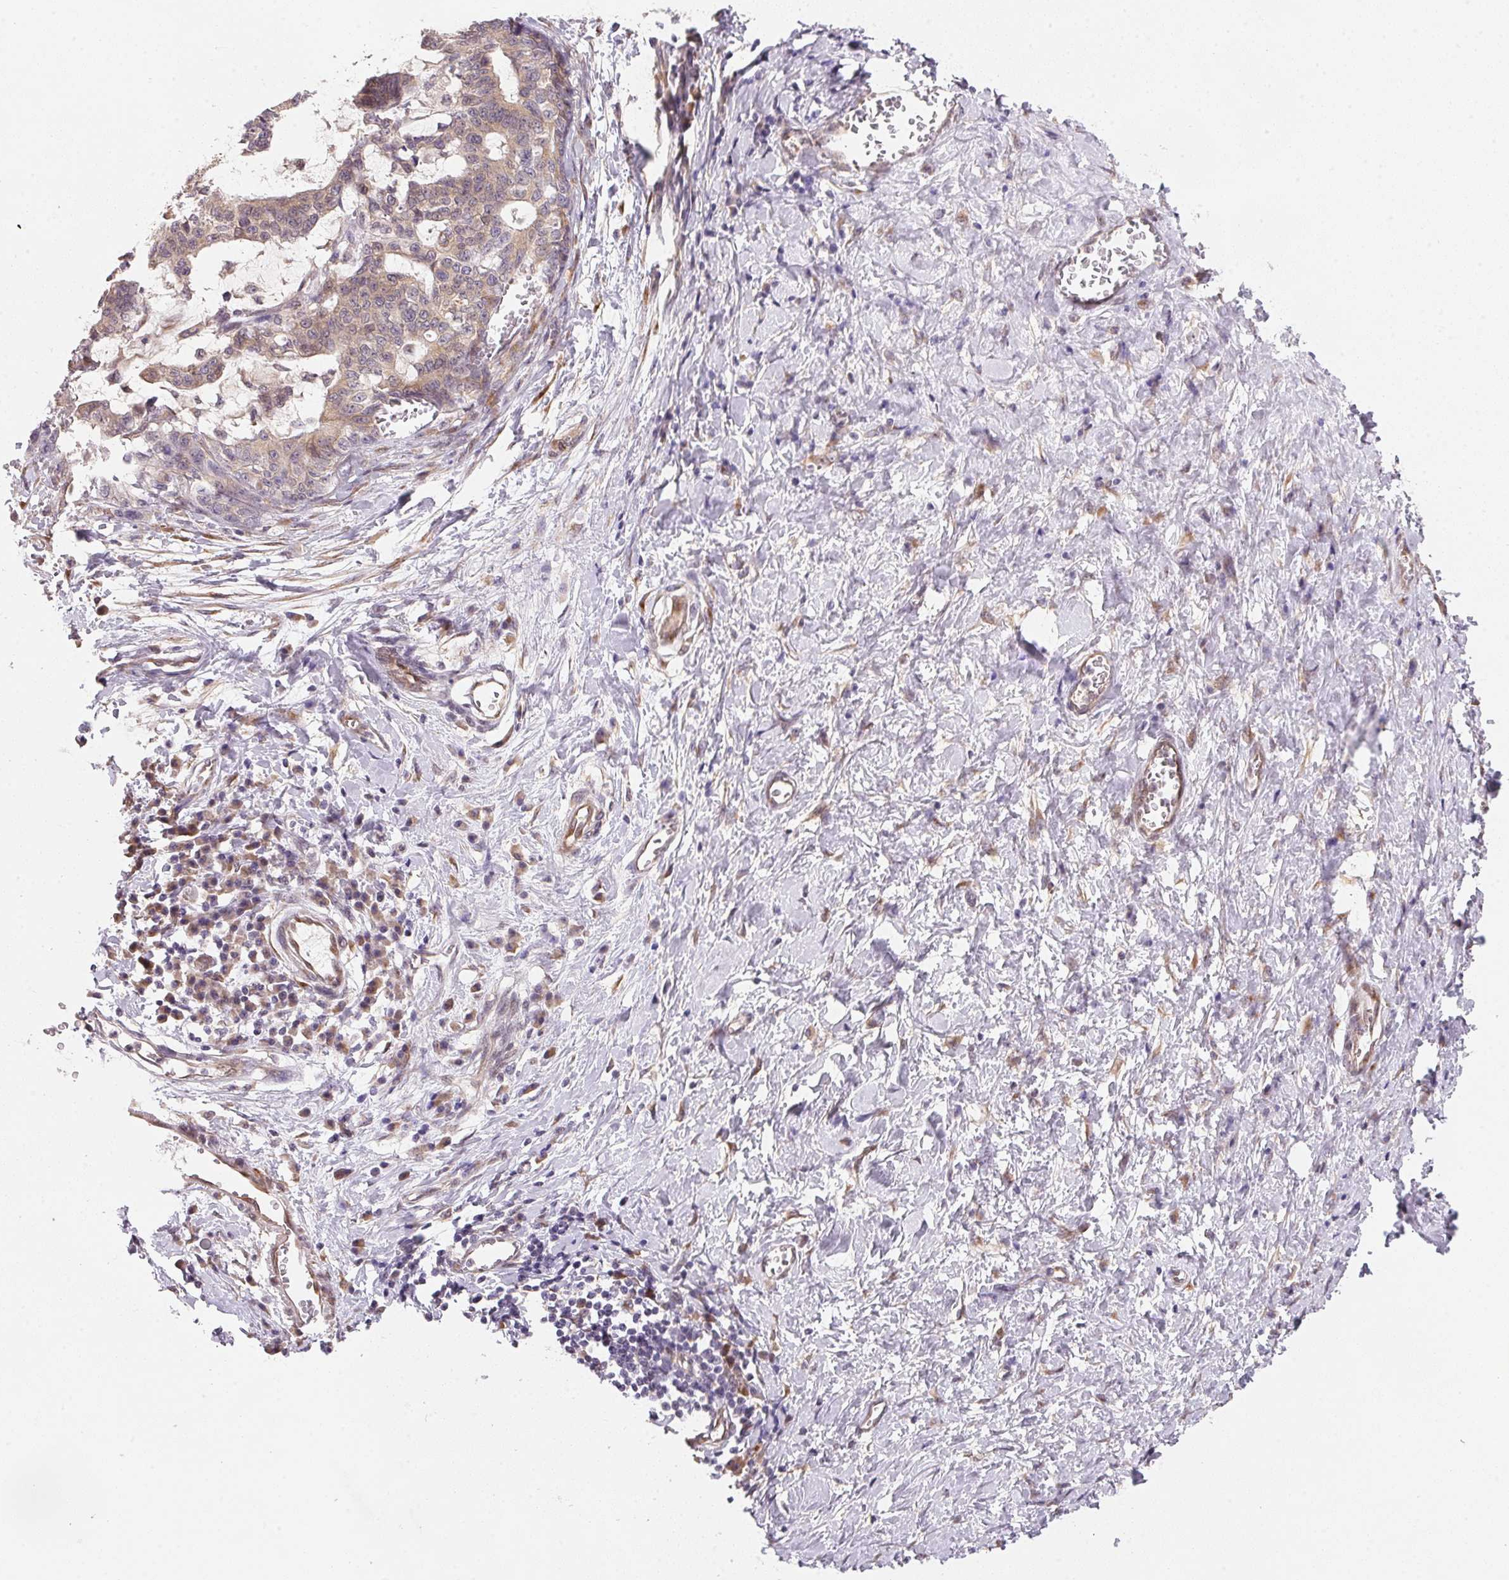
{"staining": {"intensity": "weak", "quantity": ">75%", "location": "cytoplasmic/membranous"}, "tissue": "stomach cancer", "cell_type": "Tumor cells", "image_type": "cancer", "snomed": [{"axis": "morphology", "description": "Normal tissue, NOS"}, {"axis": "morphology", "description": "Adenocarcinoma, NOS"}, {"axis": "topography", "description": "Stomach"}], "caption": "Immunohistochemistry (IHC) (DAB (3,3'-diaminobenzidine)) staining of human stomach cancer (adenocarcinoma) exhibits weak cytoplasmic/membranous protein expression in approximately >75% of tumor cells.", "gene": "EI24", "patient": {"sex": "female", "age": 64}}